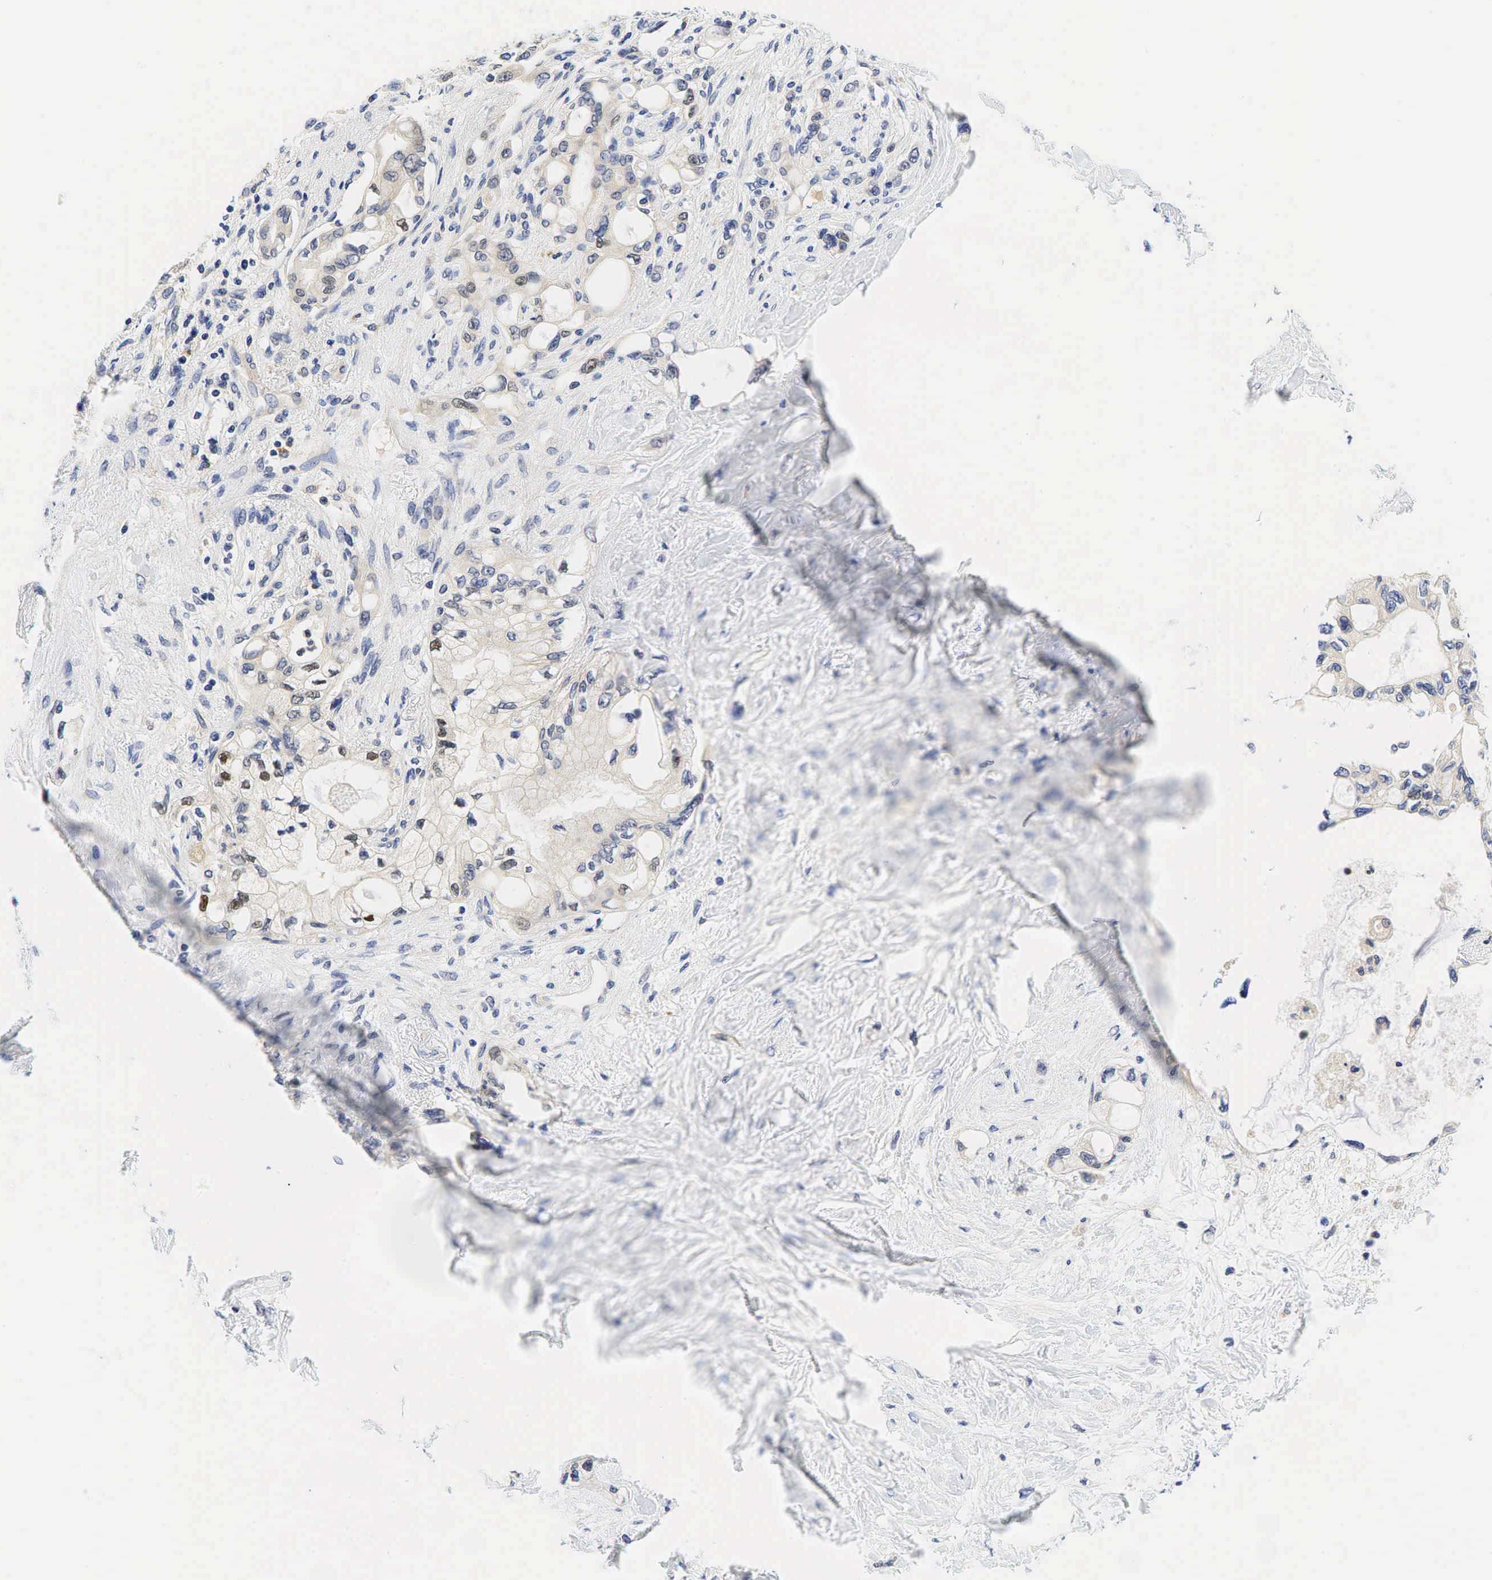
{"staining": {"intensity": "moderate", "quantity": "<25%", "location": "nuclear"}, "tissue": "pancreatic cancer", "cell_type": "Tumor cells", "image_type": "cancer", "snomed": [{"axis": "morphology", "description": "Adenocarcinoma, NOS"}, {"axis": "topography", "description": "Pancreas"}], "caption": "Pancreatic cancer (adenocarcinoma) stained with a protein marker demonstrates moderate staining in tumor cells.", "gene": "CCND1", "patient": {"sex": "female", "age": 70}}